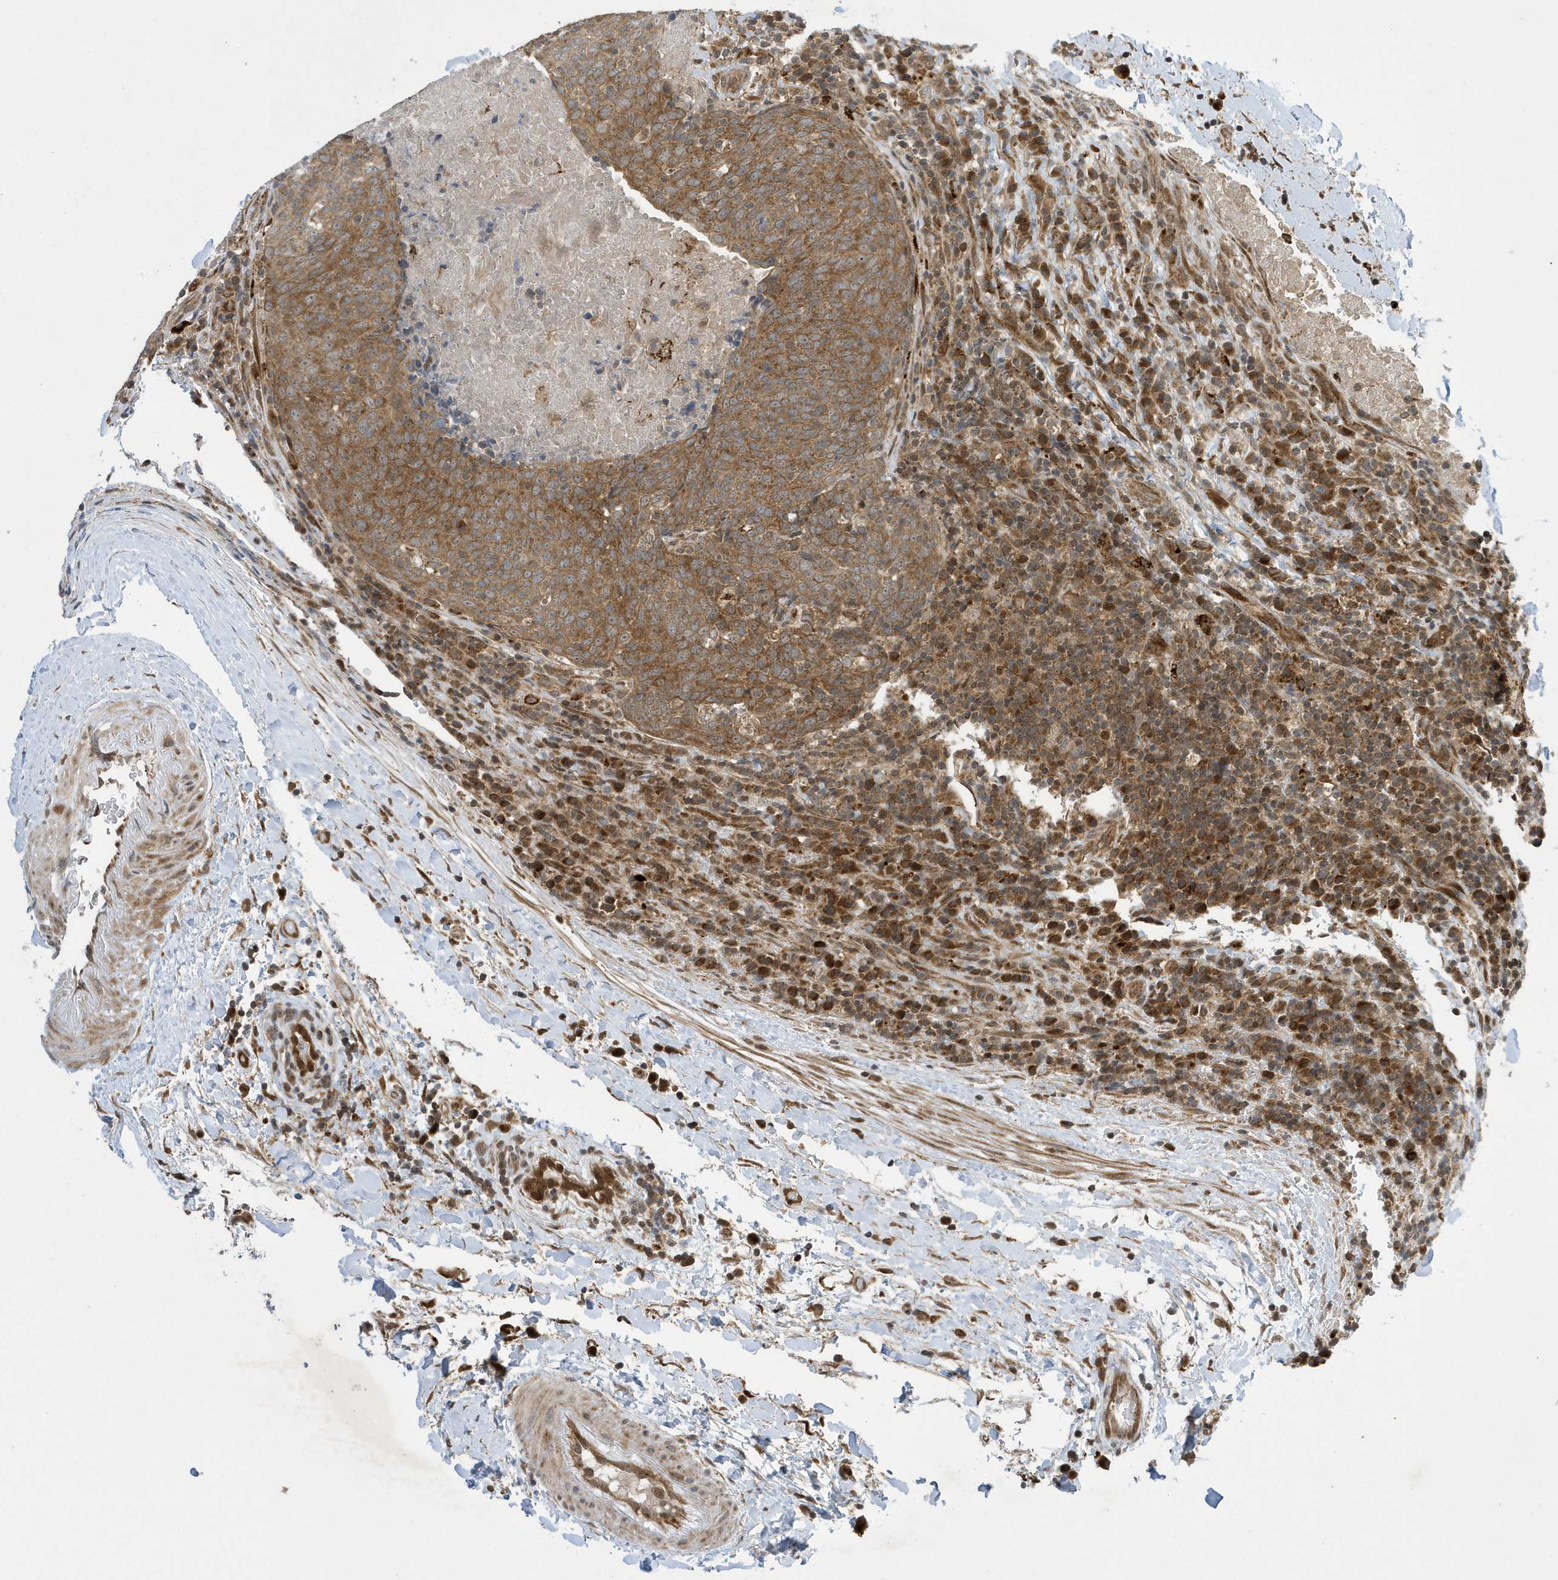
{"staining": {"intensity": "moderate", "quantity": ">75%", "location": "cytoplasmic/membranous"}, "tissue": "head and neck cancer", "cell_type": "Tumor cells", "image_type": "cancer", "snomed": [{"axis": "morphology", "description": "Squamous cell carcinoma, NOS"}, {"axis": "morphology", "description": "Squamous cell carcinoma, metastatic, NOS"}, {"axis": "topography", "description": "Lymph node"}, {"axis": "topography", "description": "Head-Neck"}], "caption": "Protein analysis of head and neck squamous cell carcinoma tissue shows moderate cytoplasmic/membranous expression in about >75% of tumor cells. Immunohistochemistry (ihc) stains the protein of interest in brown and the nuclei are stained blue.", "gene": "NCOA7", "patient": {"sex": "male", "age": 62}}